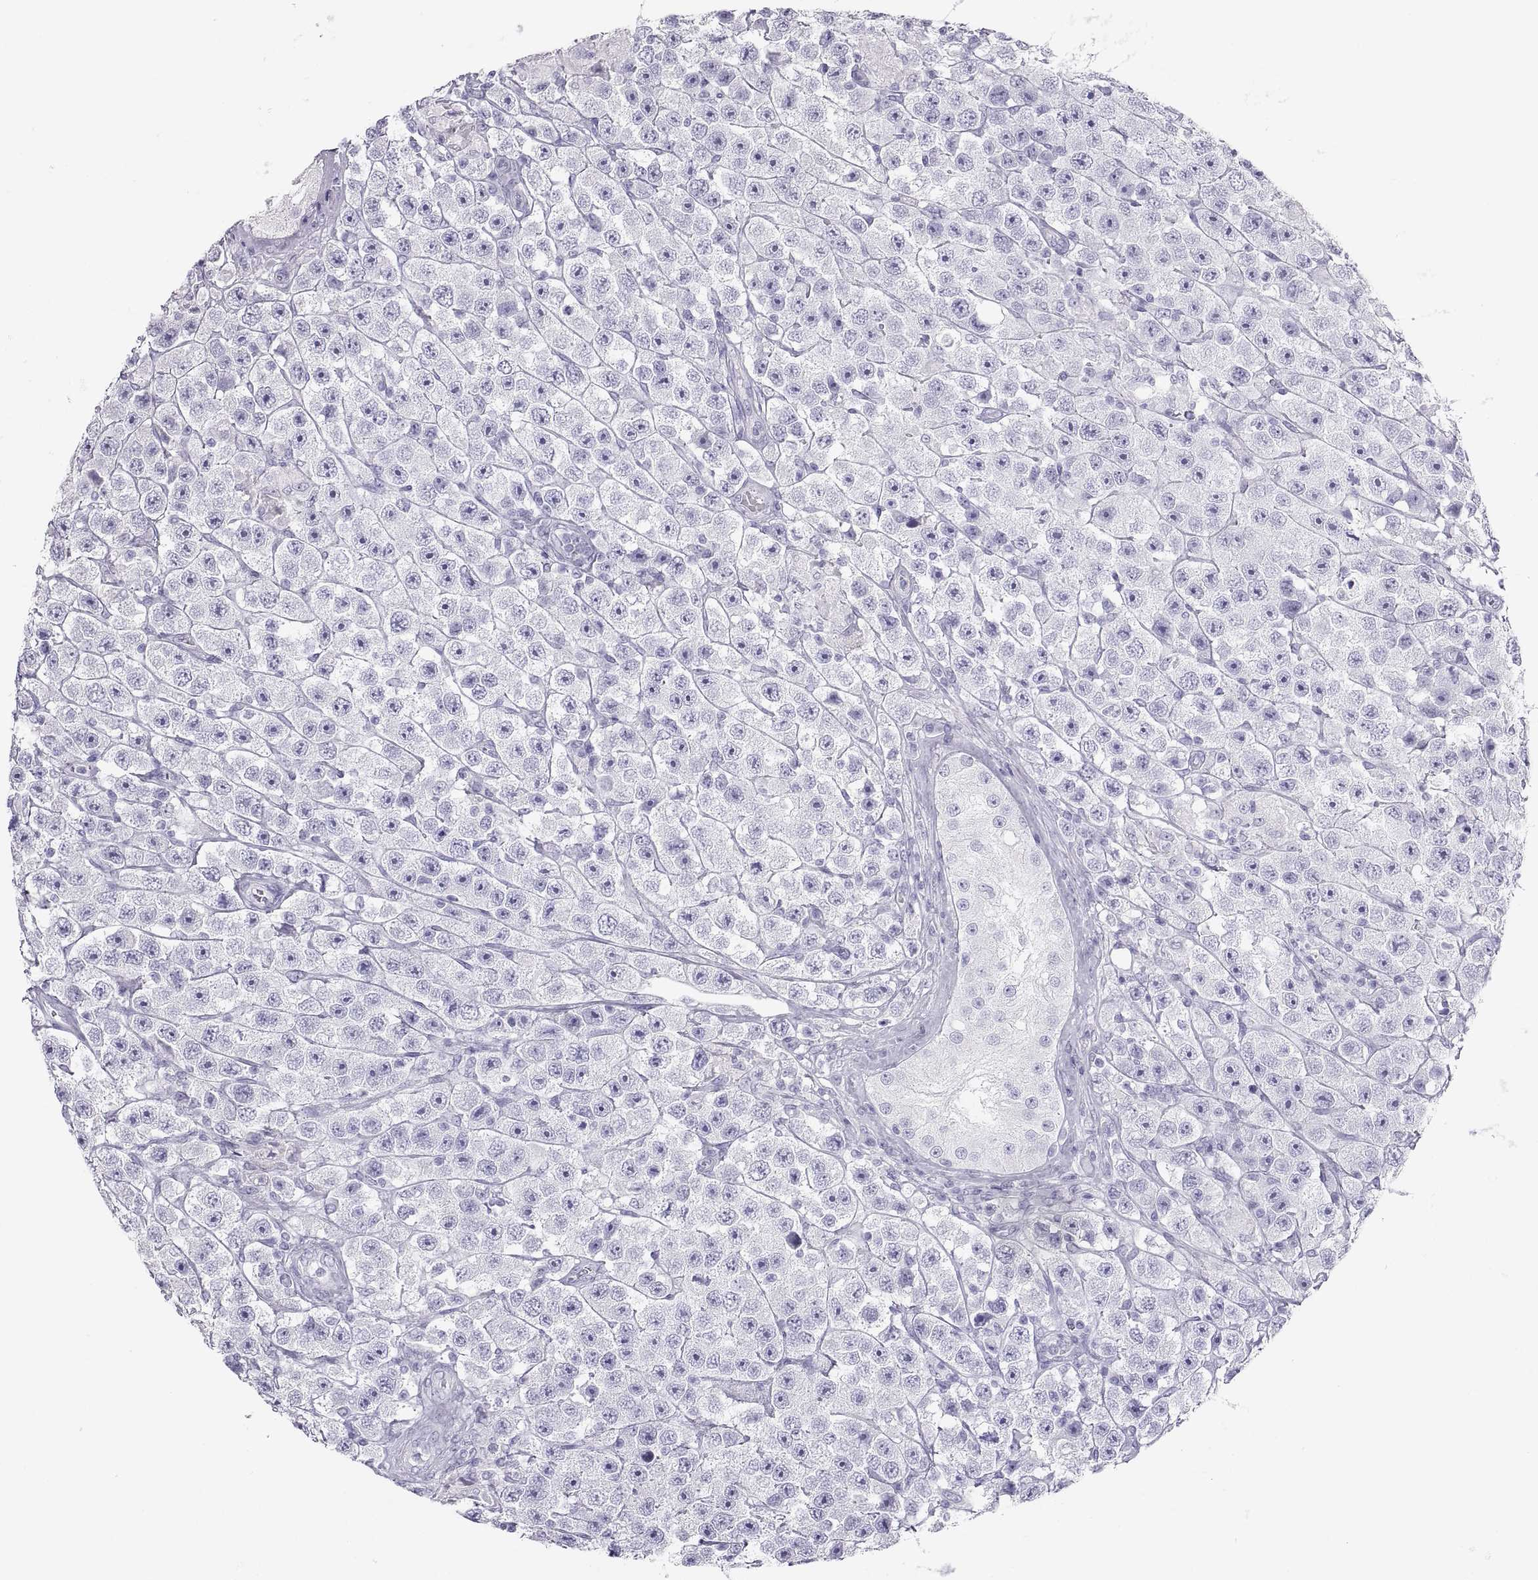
{"staining": {"intensity": "negative", "quantity": "none", "location": "none"}, "tissue": "testis cancer", "cell_type": "Tumor cells", "image_type": "cancer", "snomed": [{"axis": "morphology", "description": "Seminoma, NOS"}, {"axis": "topography", "description": "Testis"}], "caption": "Tumor cells are negative for protein expression in human testis cancer (seminoma).", "gene": "SEMG1", "patient": {"sex": "male", "age": 45}}